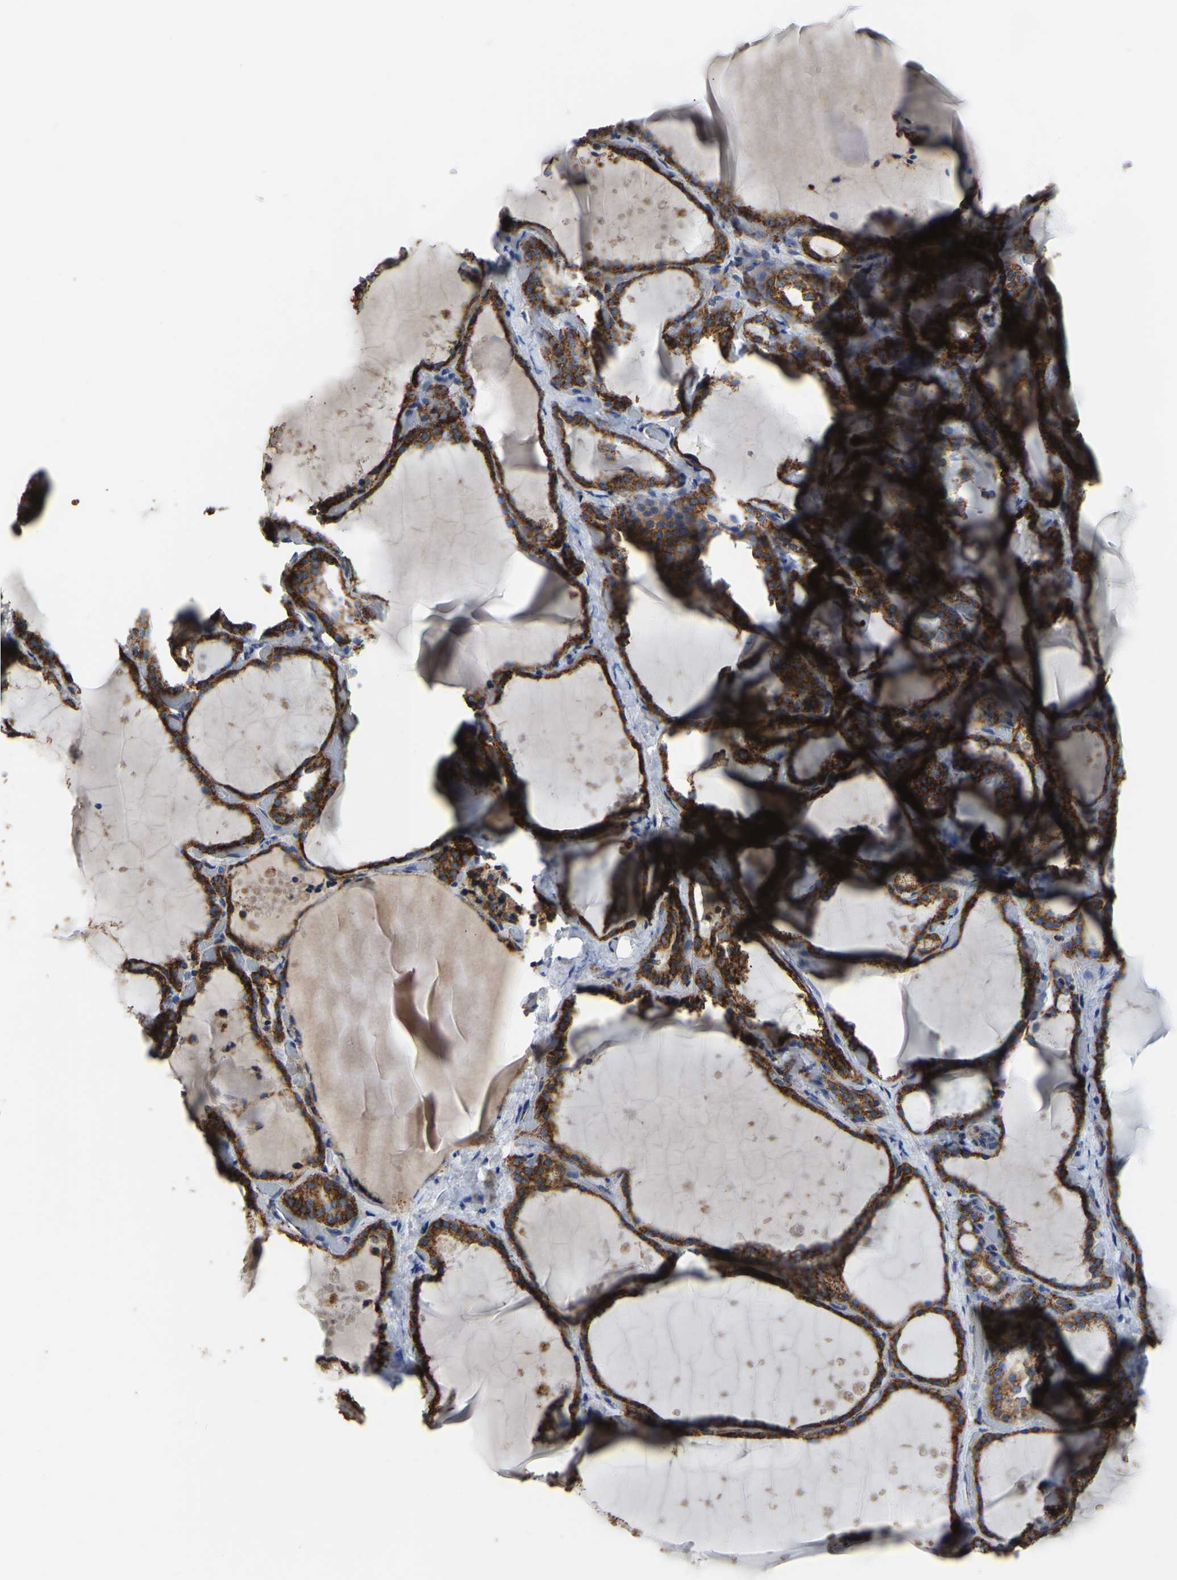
{"staining": {"intensity": "moderate", "quantity": ">75%", "location": "cytoplasmic/membranous"}, "tissue": "thyroid gland", "cell_type": "Glandular cells", "image_type": "normal", "snomed": [{"axis": "morphology", "description": "Normal tissue, NOS"}, {"axis": "topography", "description": "Thyroid gland"}], "caption": "Immunohistochemical staining of normal thyroid gland exhibits moderate cytoplasmic/membranous protein expression in approximately >75% of glandular cells.", "gene": "ETFA", "patient": {"sex": "female", "age": 44}}